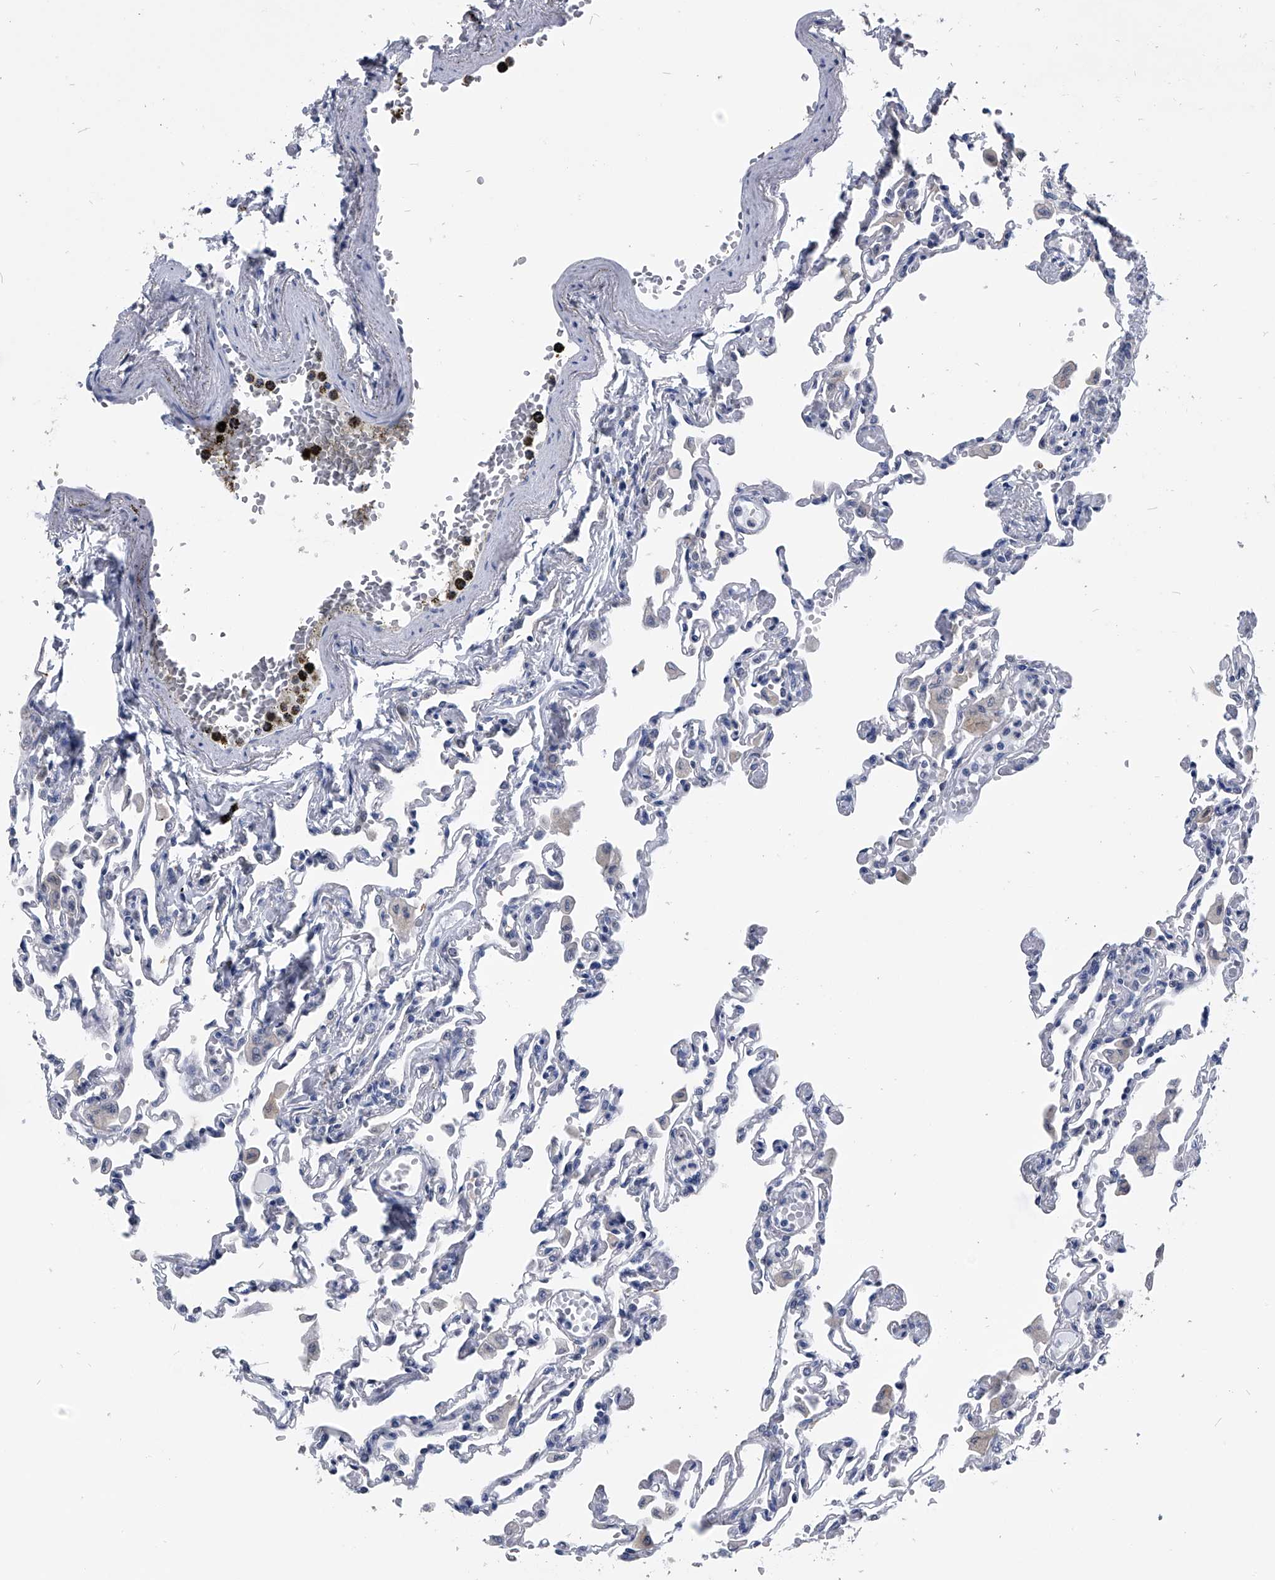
{"staining": {"intensity": "negative", "quantity": "none", "location": "none"}, "tissue": "lung", "cell_type": "Alveolar cells", "image_type": "normal", "snomed": [{"axis": "morphology", "description": "Normal tissue, NOS"}, {"axis": "topography", "description": "Bronchus"}, {"axis": "topography", "description": "Lung"}], "caption": "Immunohistochemical staining of unremarkable human lung exhibits no significant positivity in alveolar cells. Nuclei are stained in blue.", "gene": "PDXK", "patient": {"sex": "female", "age": 49}}